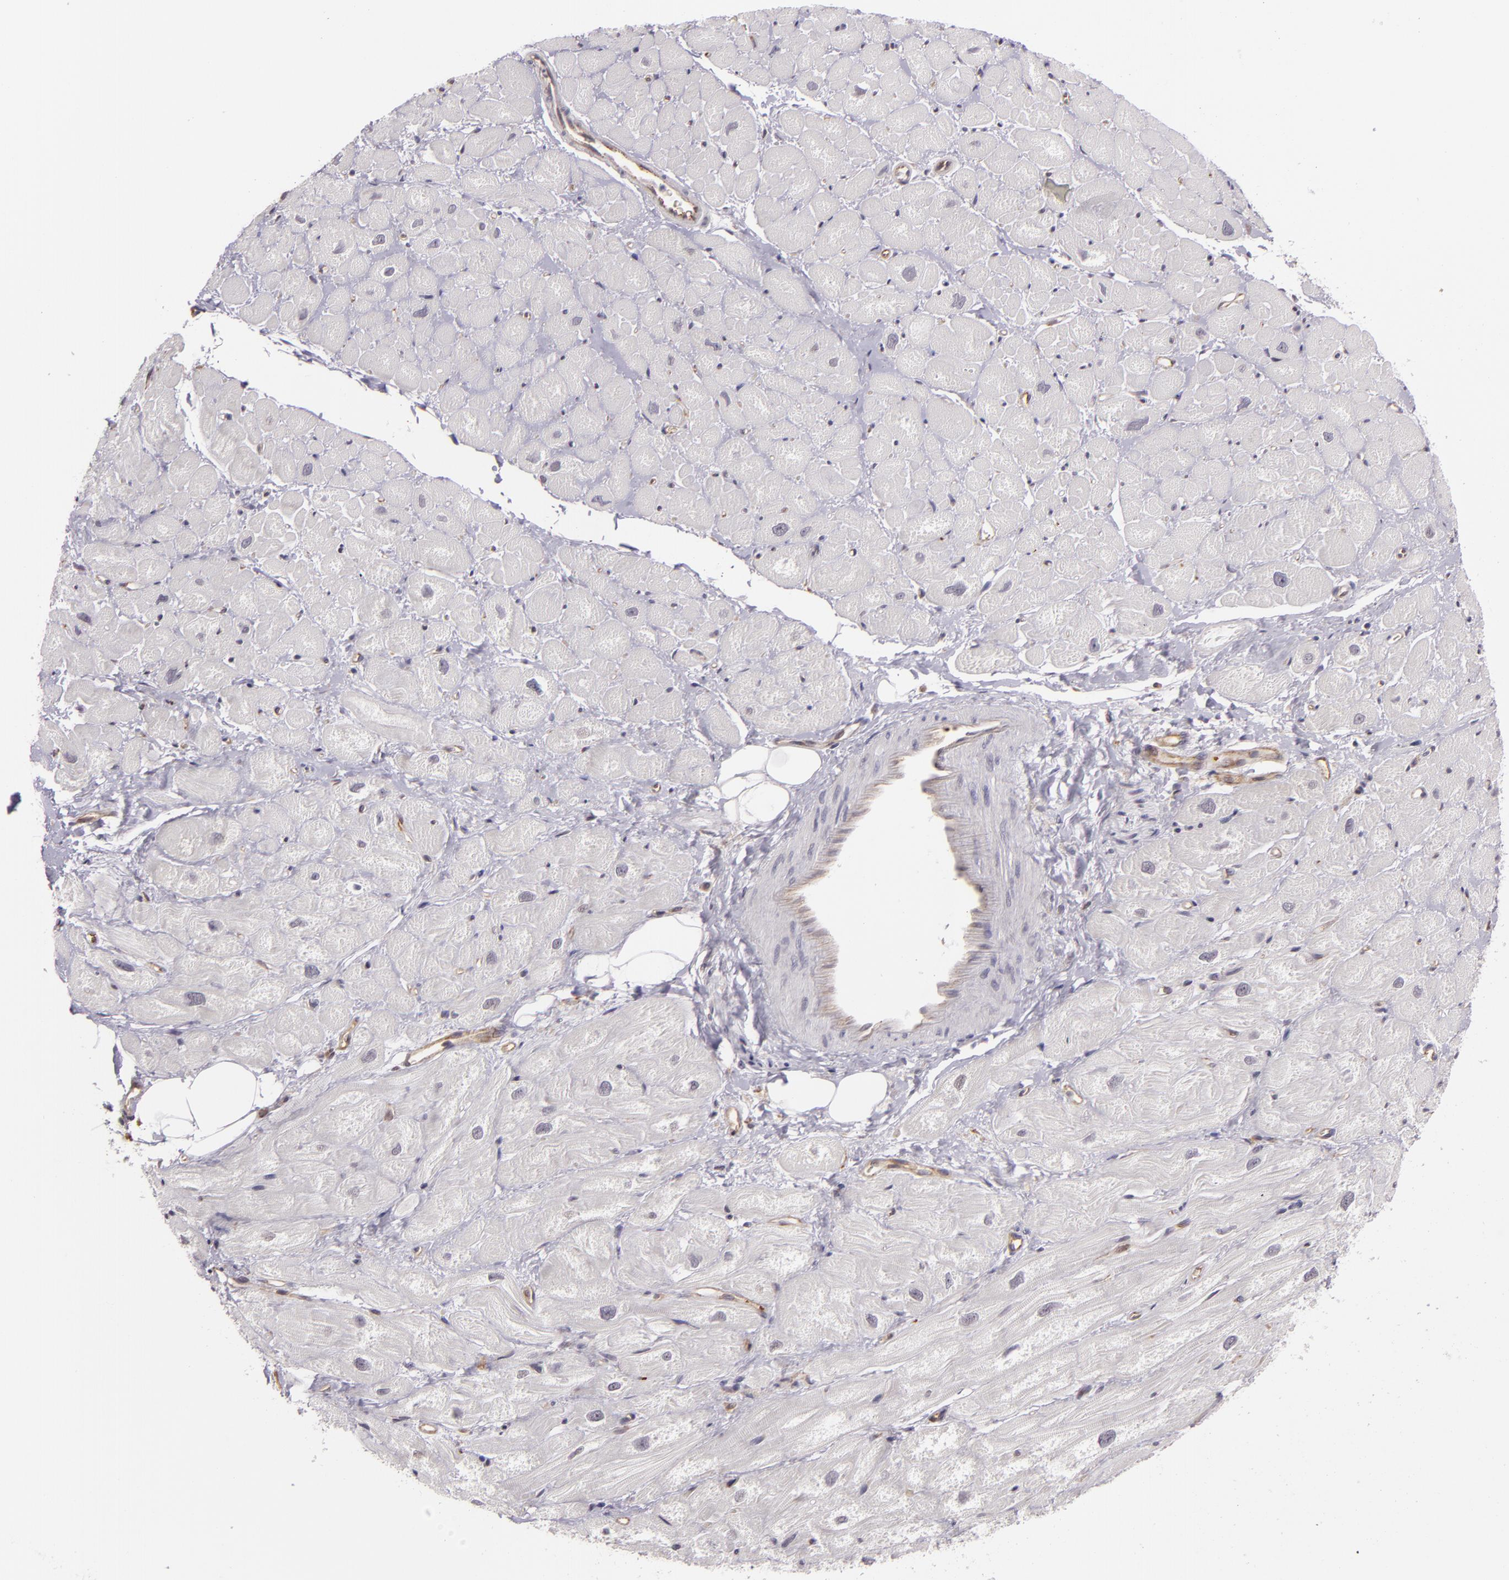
{"staining": {"intensity": "negative", "quantity": "none", "location": "none"}, "tissue": "heart muscle", "cell_type": "Cardiomyocytes", "image_type": "normal", "snomed": [{"axis": "morphology", "description": "Normal tissue, NOS"}, {"axis": "topography", "description": "Heart"}], "caption": "The histopathology image displays no staining of cardiomyocytes in normal heart muscle. (DAB (3,3'-diaminobenzidine) IHC, high magnification).", "gene": "SYTL4", "patient": {"sex": "male", "age": 49}}